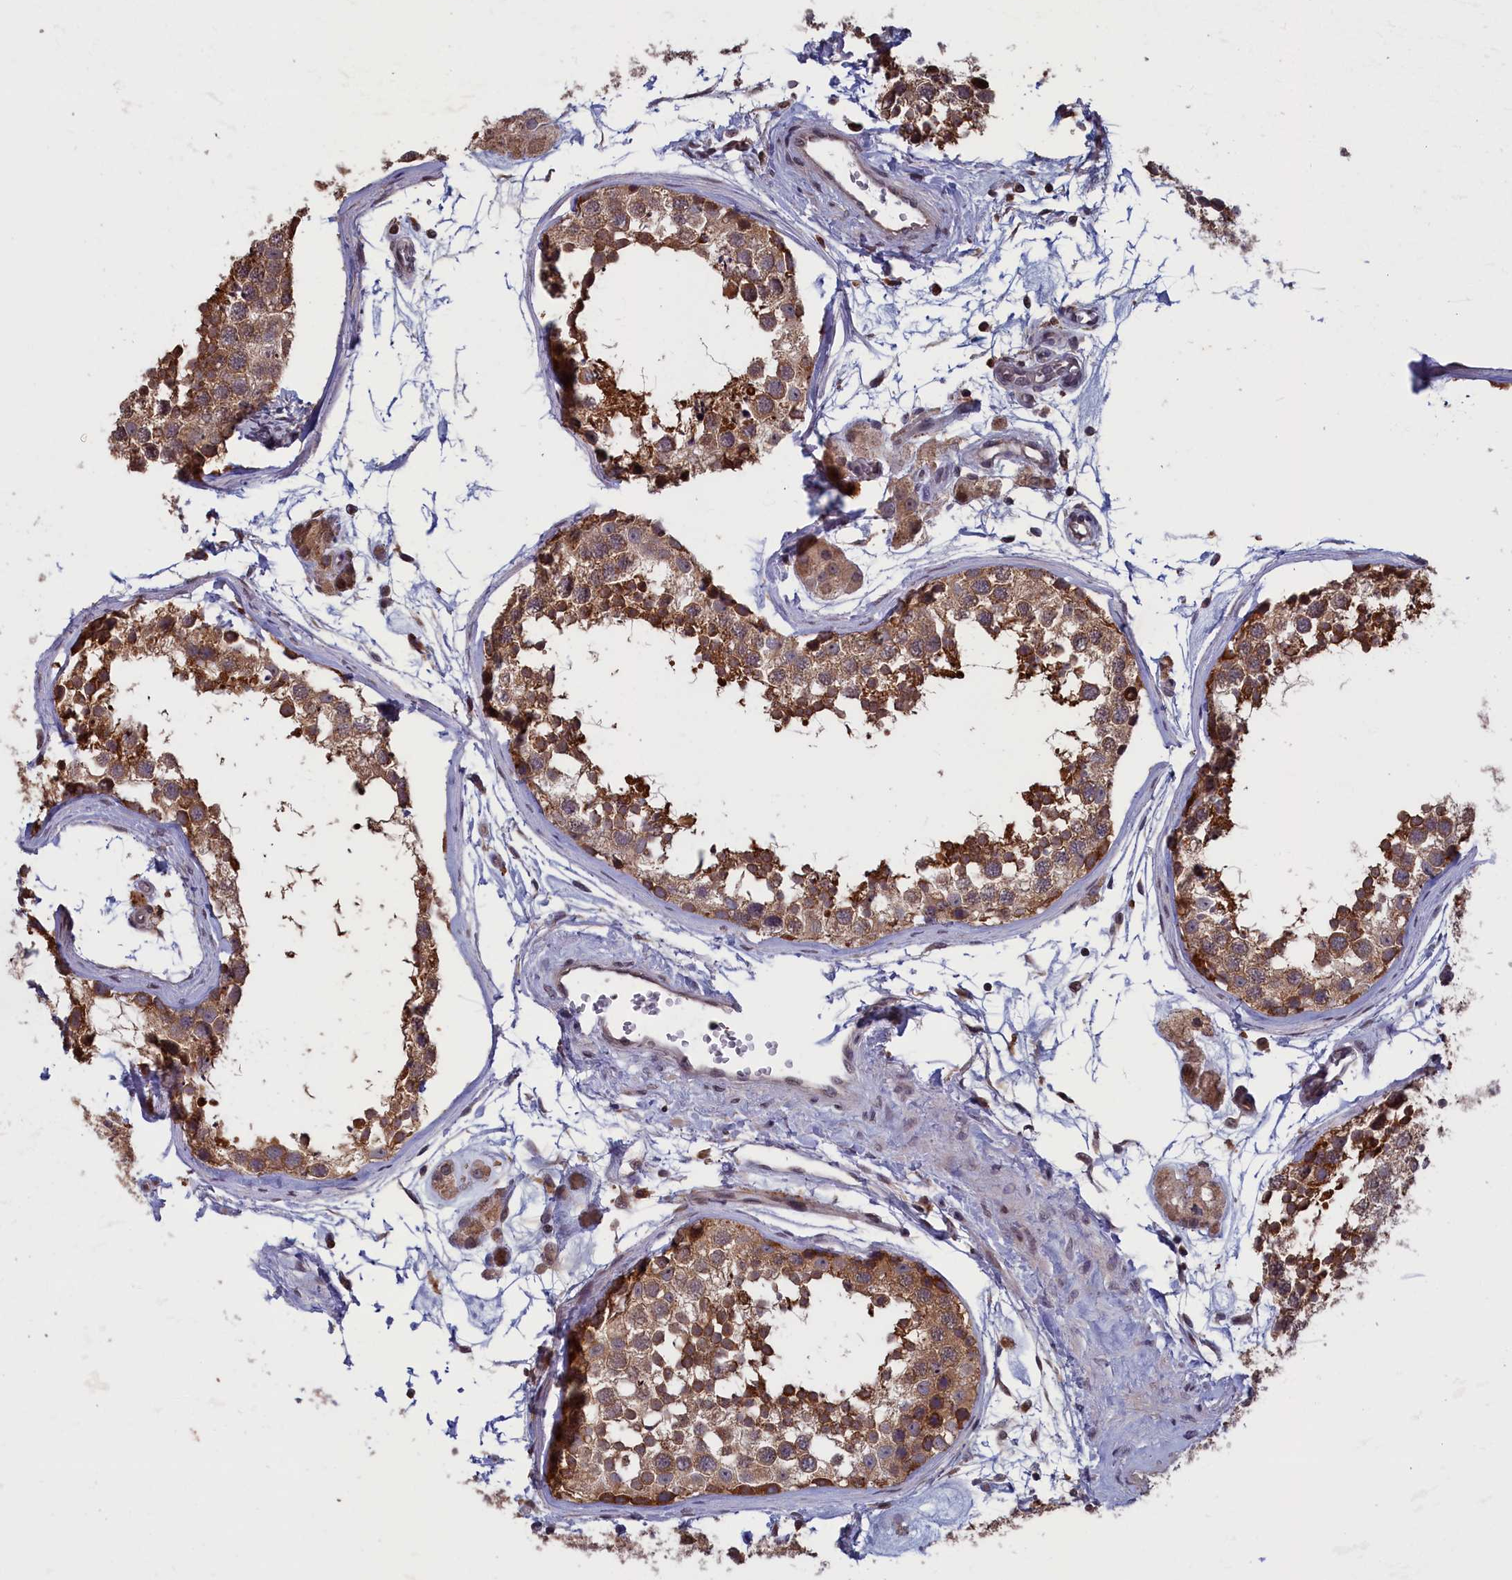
{"staining": {"intensity": "moderate", "quantity": ">75%", "location": "cytoplasmic/membranous"}, "tissue": "testis", "cell_type": "Cells in seminiferous ducts", "image_type": "normal", "snomed": [{"axis": "morphology", "description": "Normal tissue, NOS"}, {"axis": "topography", "description": "Testis"}], "caption": "Immunohistochemical staining of normal human testis displays medium levels of moderate cytoplasmic/membranous staining in approximately >75% of cells in seminiferous ducts. The staining is performed using DAB brown chromogen to label protein expression. The nuclei are counter-stained blue using hematoxylin.", "gene": "CACTIN", "patient": {"sex": "male", "age": 56}}